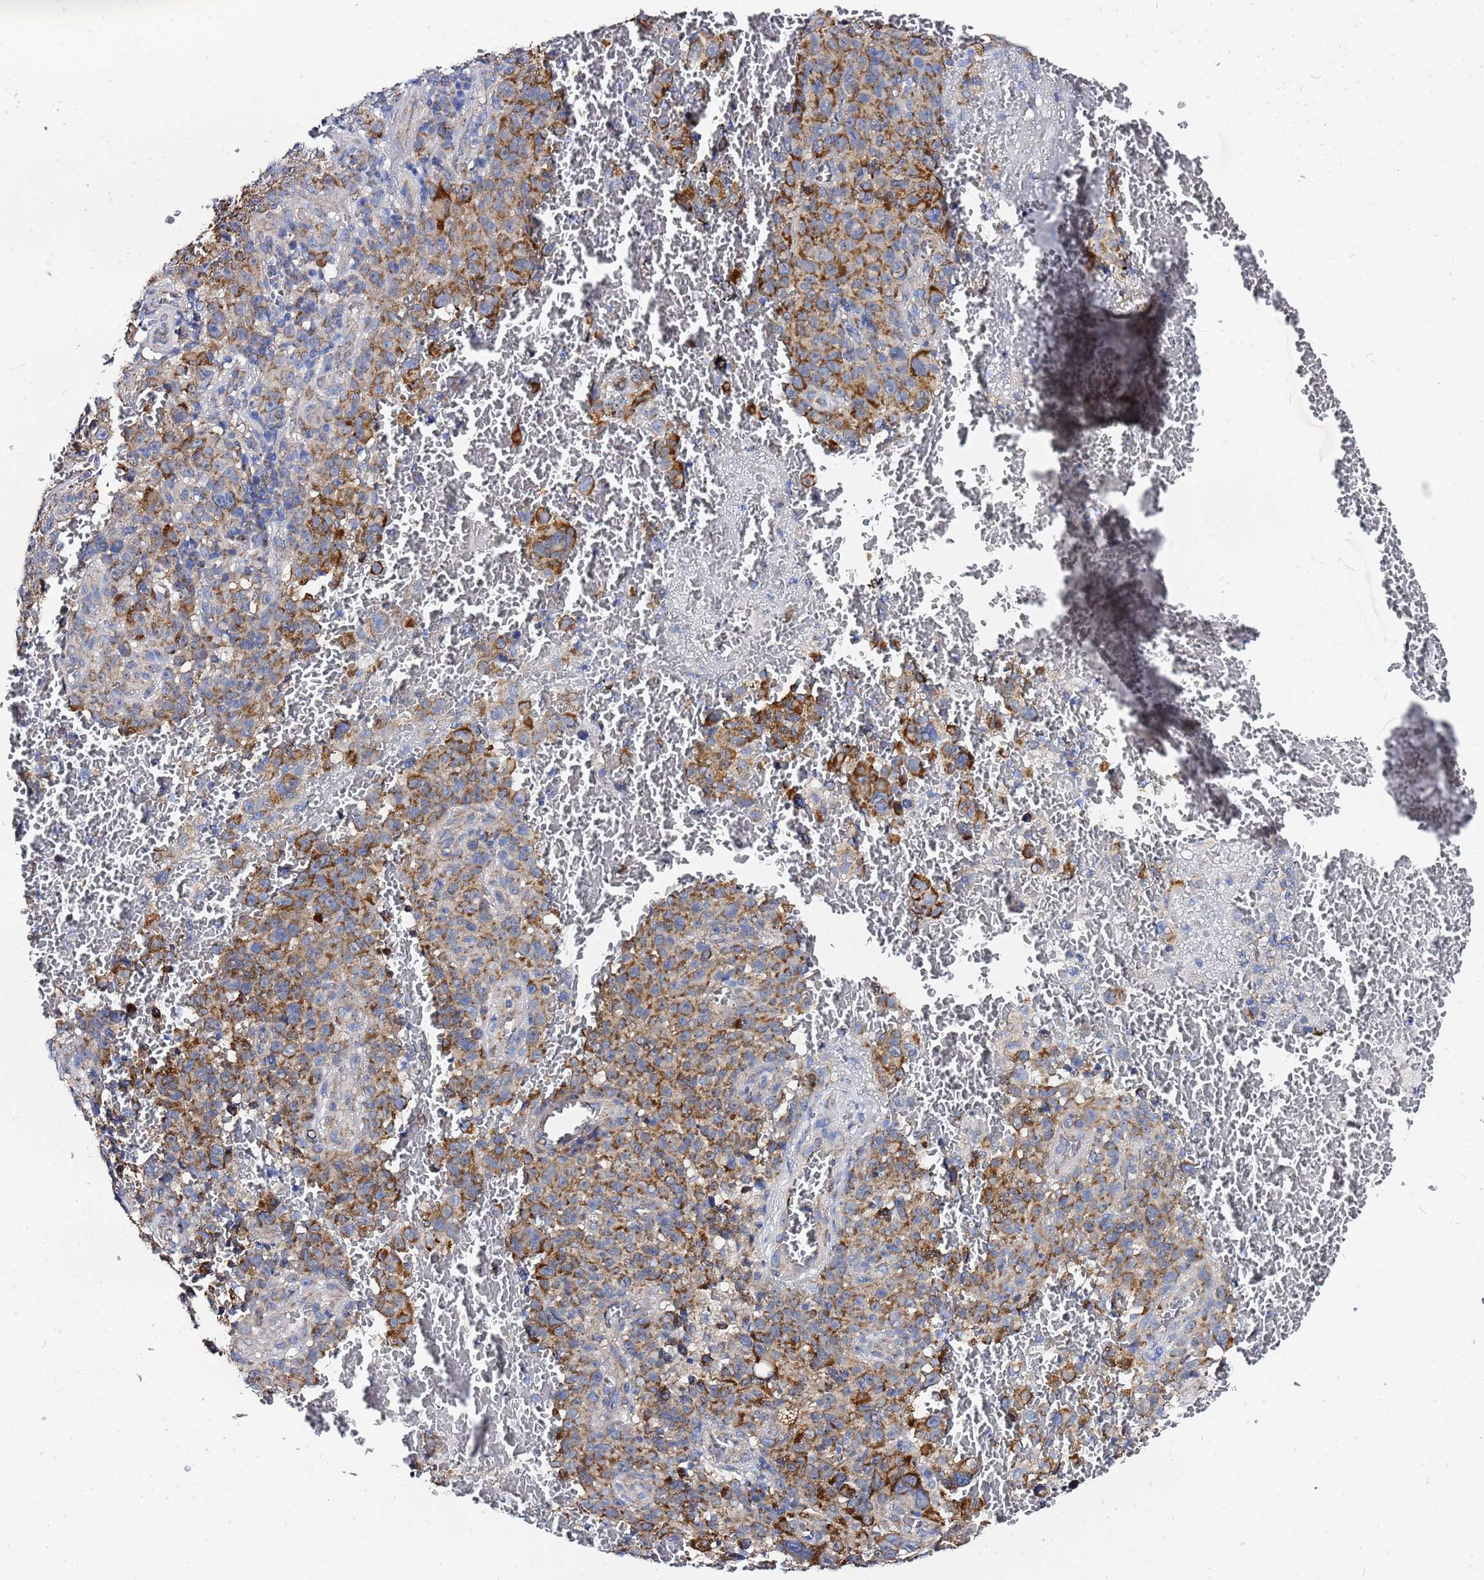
{"staining": {"intensity": "moderate", "quantity": ">75%", "location": "cytoplasmic/membranous"}, "tissue": "melanoma", "cell_type": "Tumor cells", "image_type": "cancer", "snomed": [{"axis": "morphology", "description": "Malignant melanoma, NOS"}, {"axis": "topography", "description": "Skin"}], "caption": "Human malignant melanoma stained for a protein (brown) exhibits moderate cytoplasmic/membranous positive staining in approximately >75% of tumor cells.", "gene": "FAHD2A", "patient": {"sex": "female", "age": 82}}